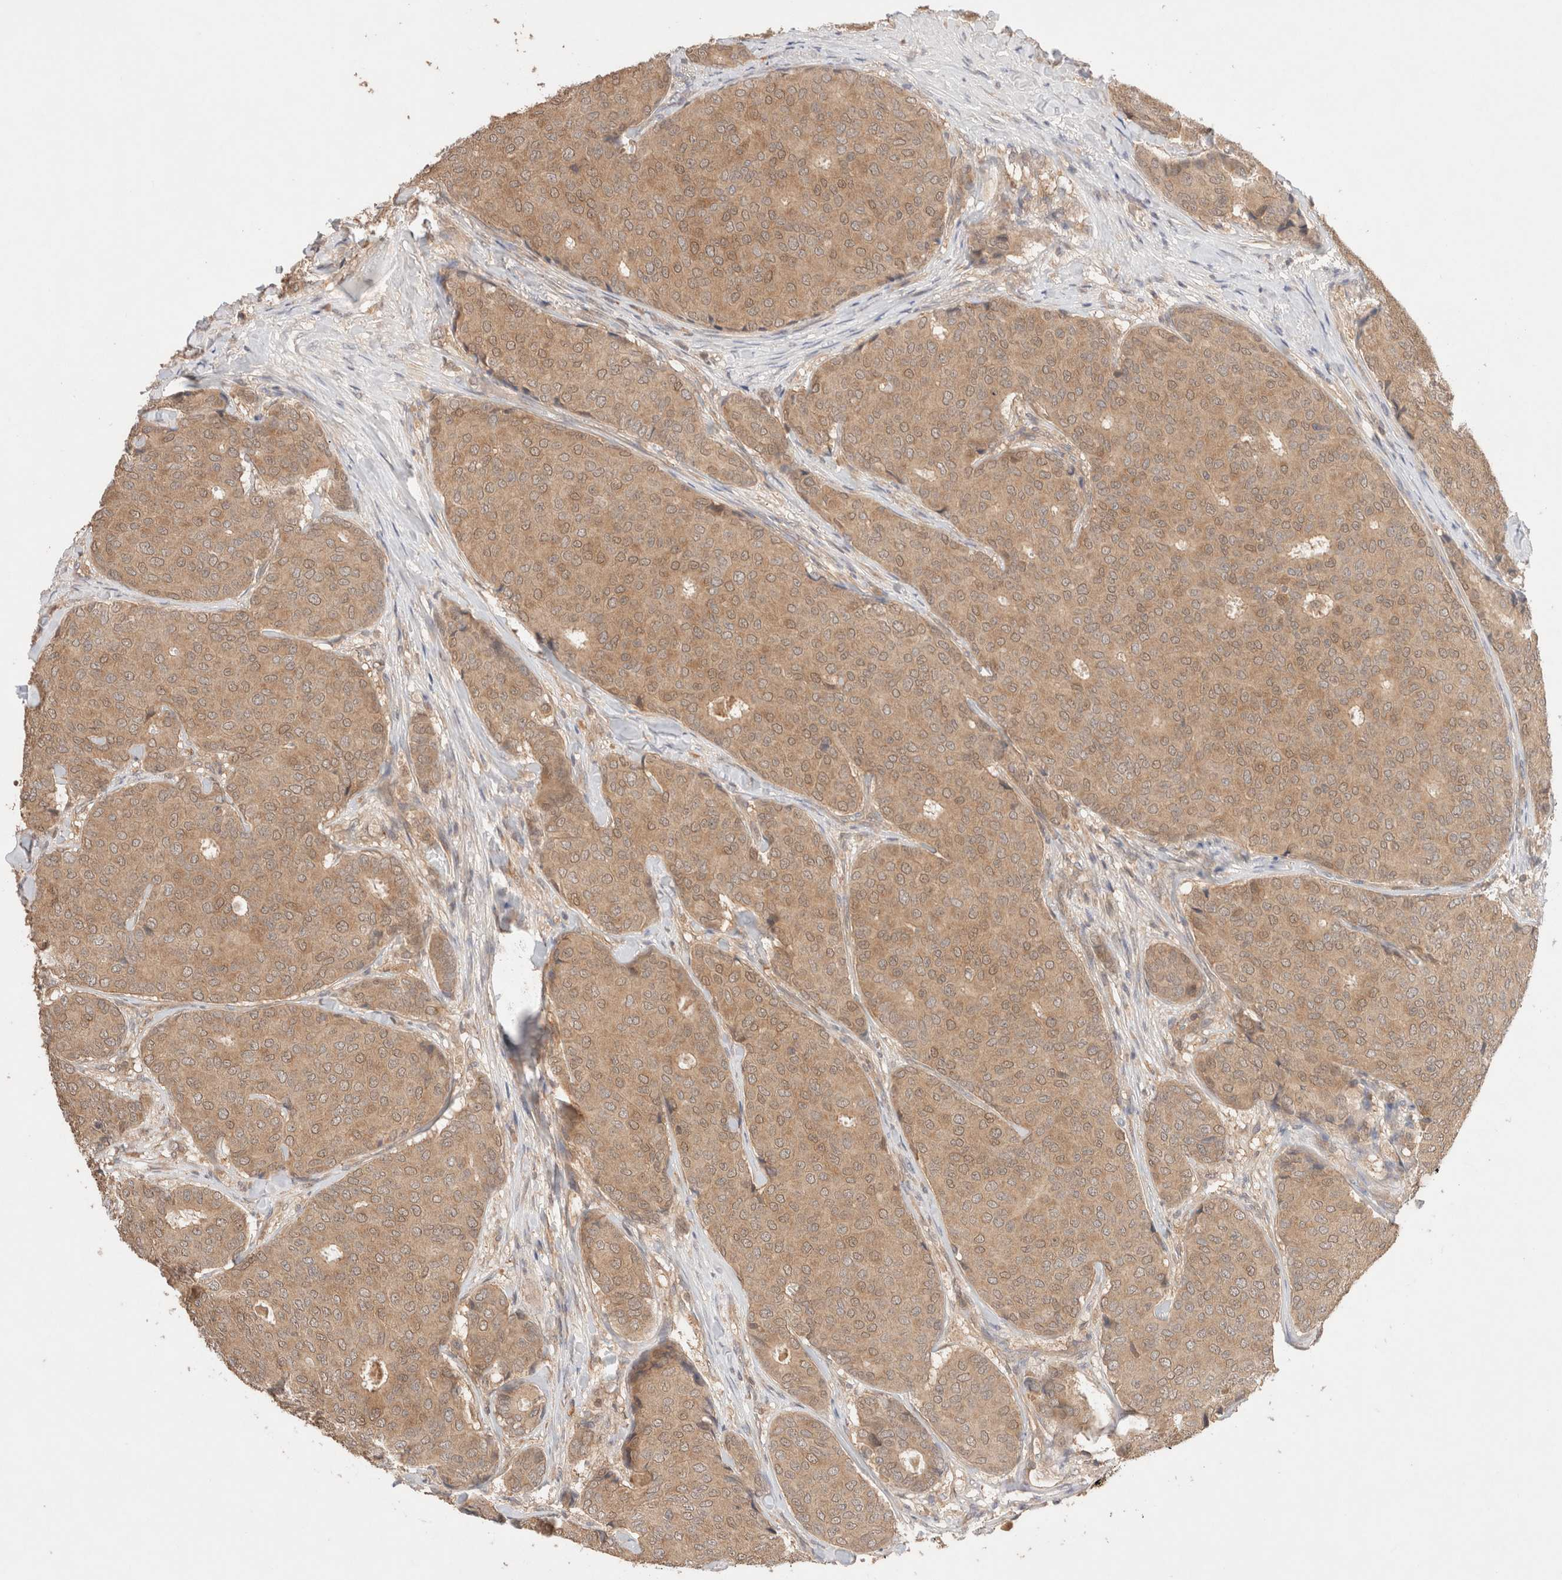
{"staining": {"intensity": "weak", "quantity": ">75%", "location": "cytoplasmic/membranous,nuclear"}, "tissue": "breast cancer", "cell_type": "Tumor cells", "image_type": "cancer", "snomed": [{"axis": "morphology", "description": "Duct carcinoma"}, {"axis": "topography", "description": "Breast"}], "caption": "Weak cytoplasmic/membranous and nuclear positivity for a protein is appreciated in approximately >75% of tumor cells of breast cancer (intraductal carcinoma) using immunohistochemistry (IHC).", "gene": "CARNMT1", "patient": {"sex": "female", "age": 75}}